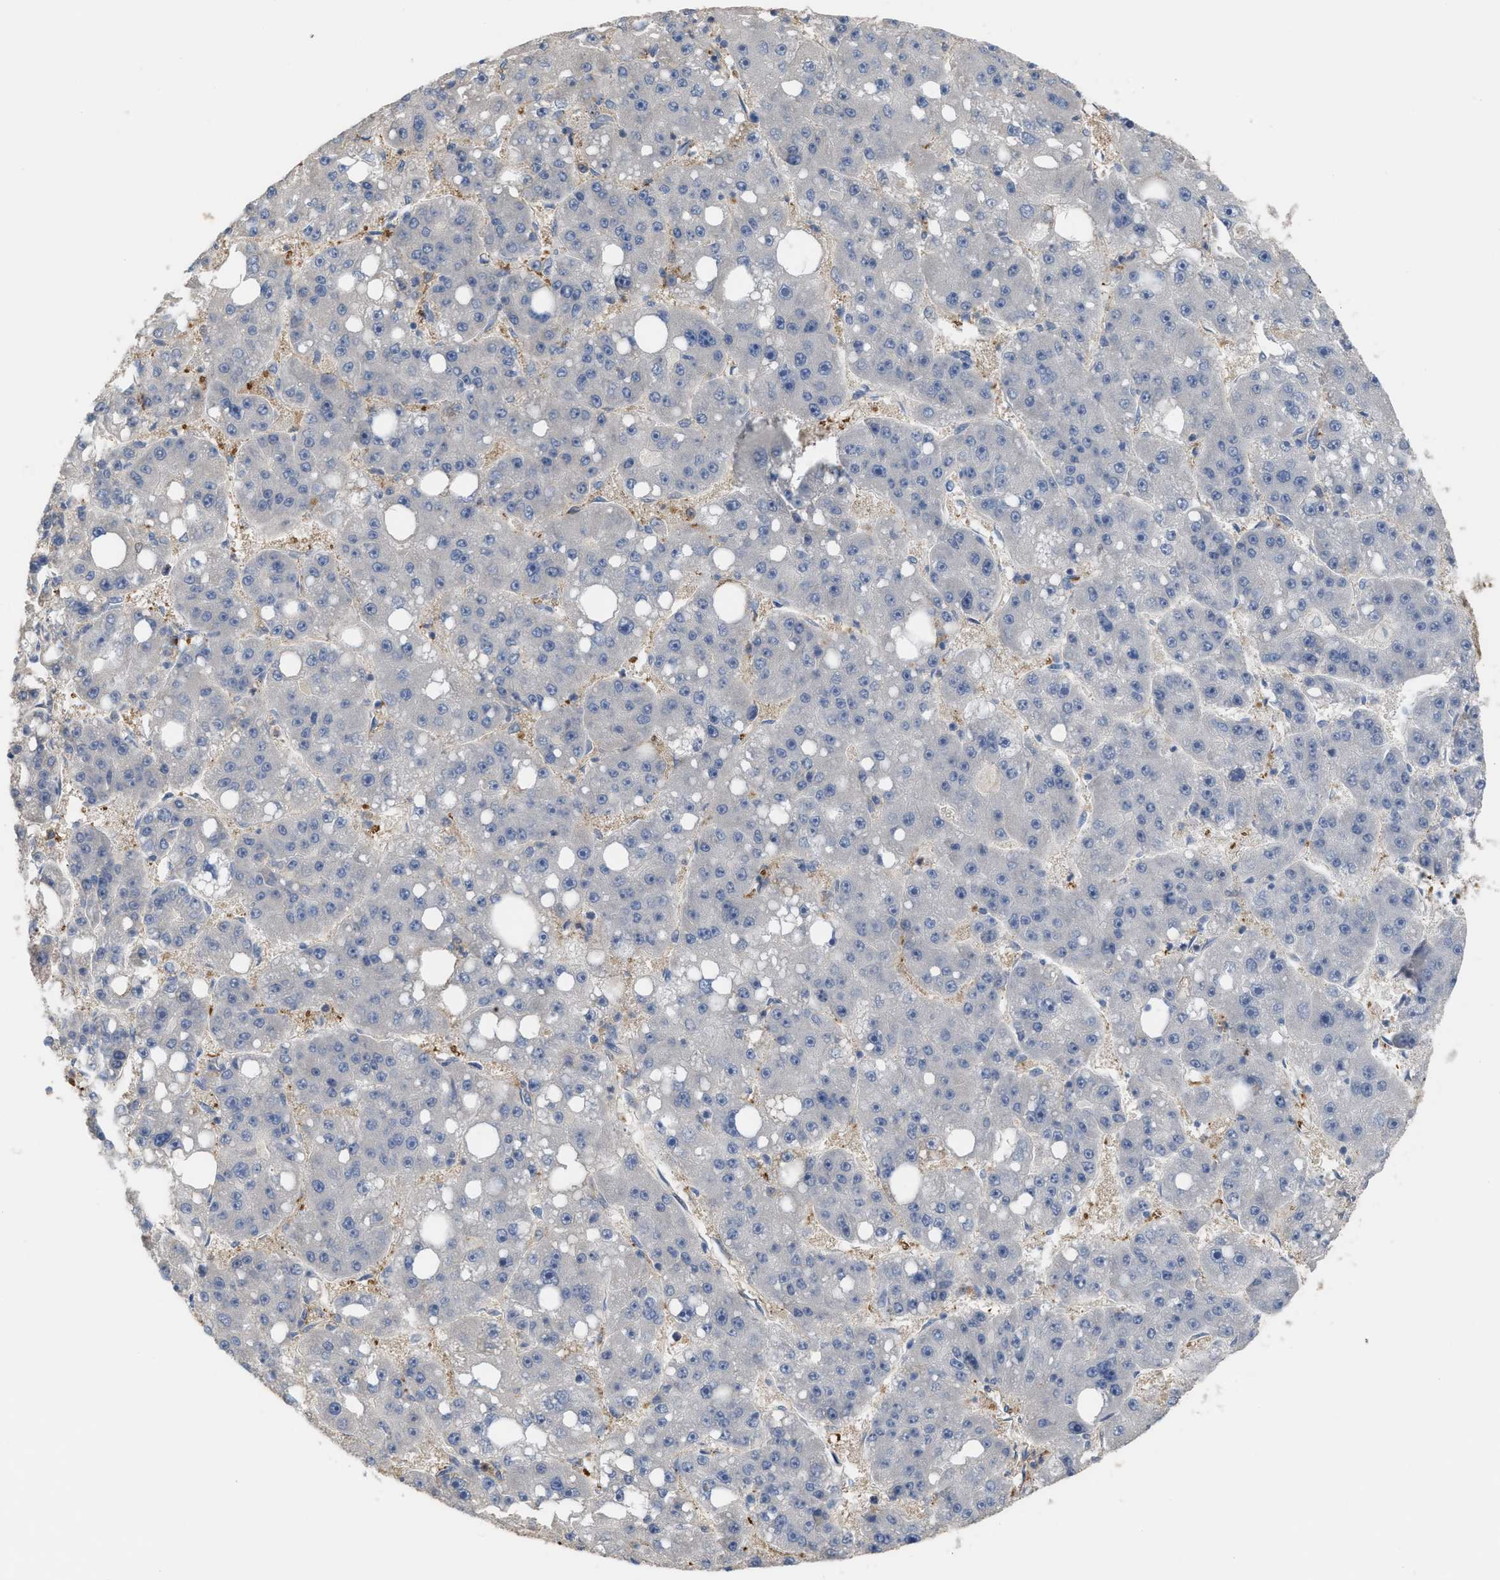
{"staining": {"intensity": "negative", "quantity": "none", "location": "none"}, "tissue": "liver cancer", "cell_type": "Tumor cells", "image_type": "cancer", "snomed": [{"axis": "morphology", "description": "Carcinoma, Hepatocellular, NOS"}, {"axis": "topography", "description": "Liver"}], "caption": "IHC image of human liver cancer stained for a protein (brown), which exhibits no positivity in tumor cells.", "gene": "MTPN", "patient": {"sex": "female", "age": 61}}